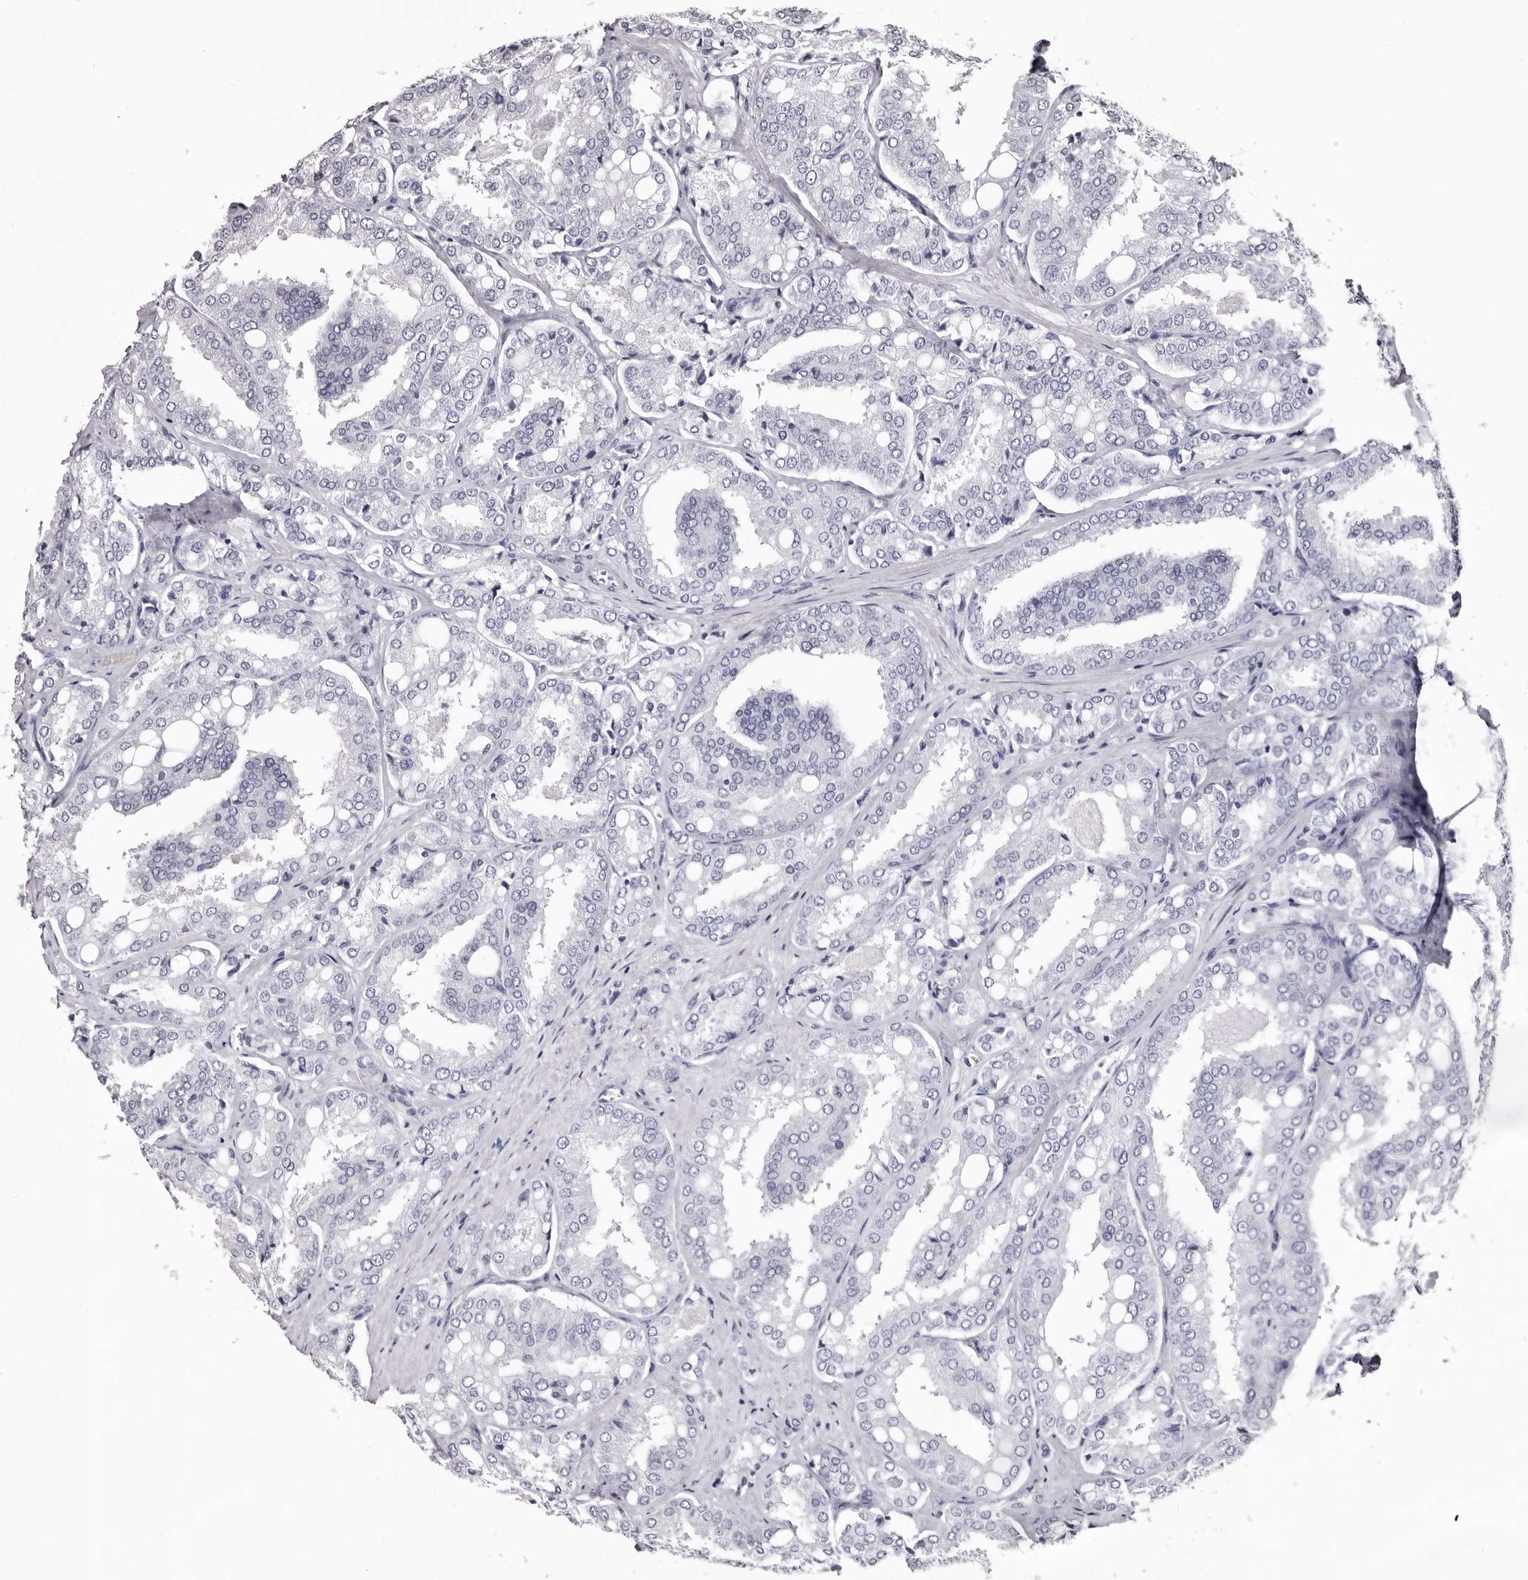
{"staining": {"intensity": "negative", "quantity": "none", "location": "none"}, "tissue": "prostate cancer", "cell_type": "Tumor cells", "image_type": "cancer", "snomed": [{"axis": "morphology", "description": "Adenocarcinoma, High grade"}, {"axis": "topography", "description": "Prostate"}], "caption": "Immunohistochemistry photomicrograph of neoplastic tissue: prostate adenocarcinoma (high-grade) stained with DAB displays no significant protein staining in tumor cells.", "gene": "BPGM", "patient": {"sex": "male", "age": 50}}